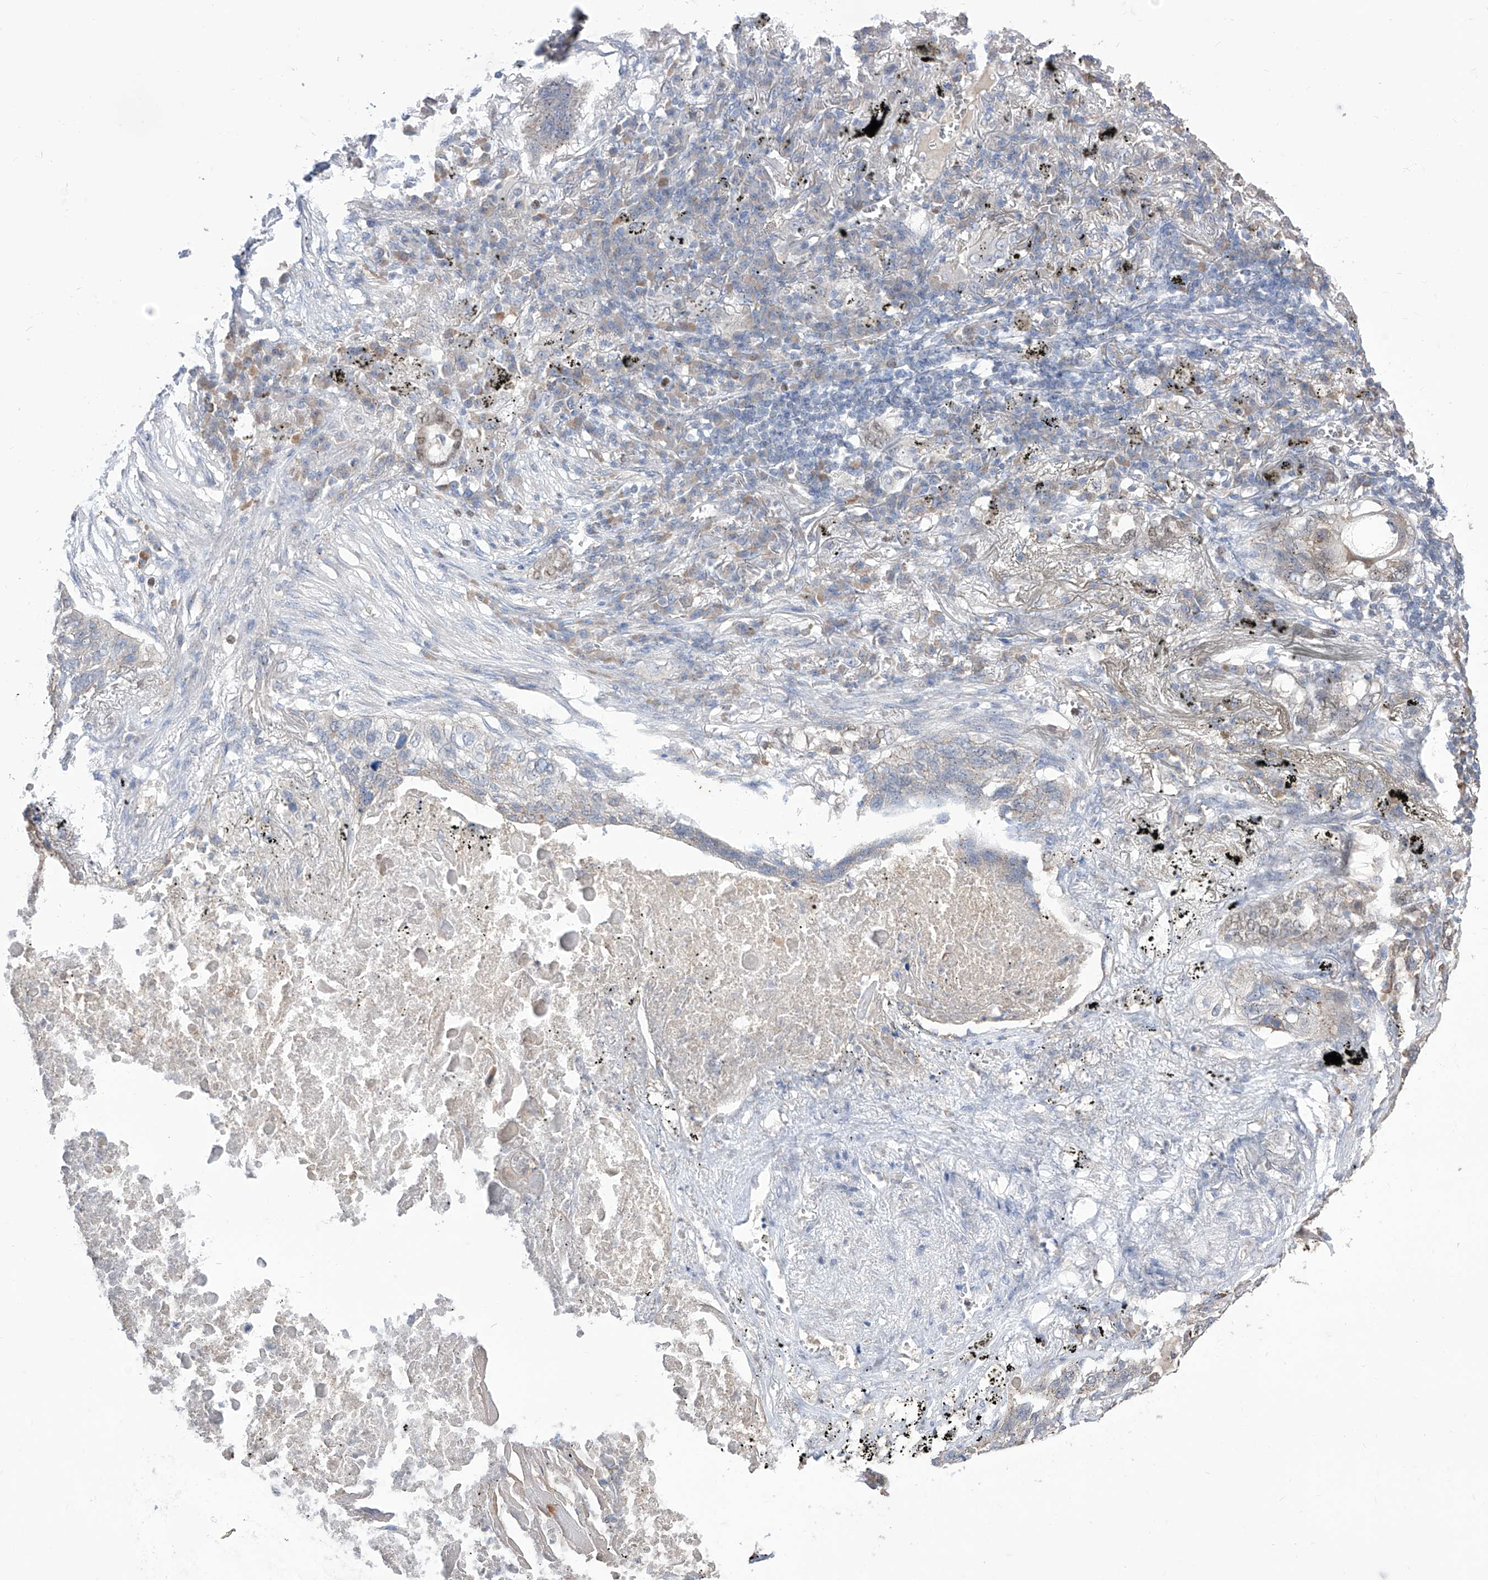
{"staining": {"intensity": "negative", "quantity": "none", "location": "none"}, "tissue": "lung cancer", "cell_type": "Tumor cells", "image_type": "cancer", "snomed": [{"axis": "morphology", "description": "Squamous cell carcinoma, NOS"}, {"axis": "topography", "description": "Lung"}], "caption": "Lung squamous cell carcinoma was stained to show a protein in brown. There is no significant expression in tumor cells. (DAB IHC, high magnification).", "gene": "BROX", "patient": {"sex": "female", "age": 63}}